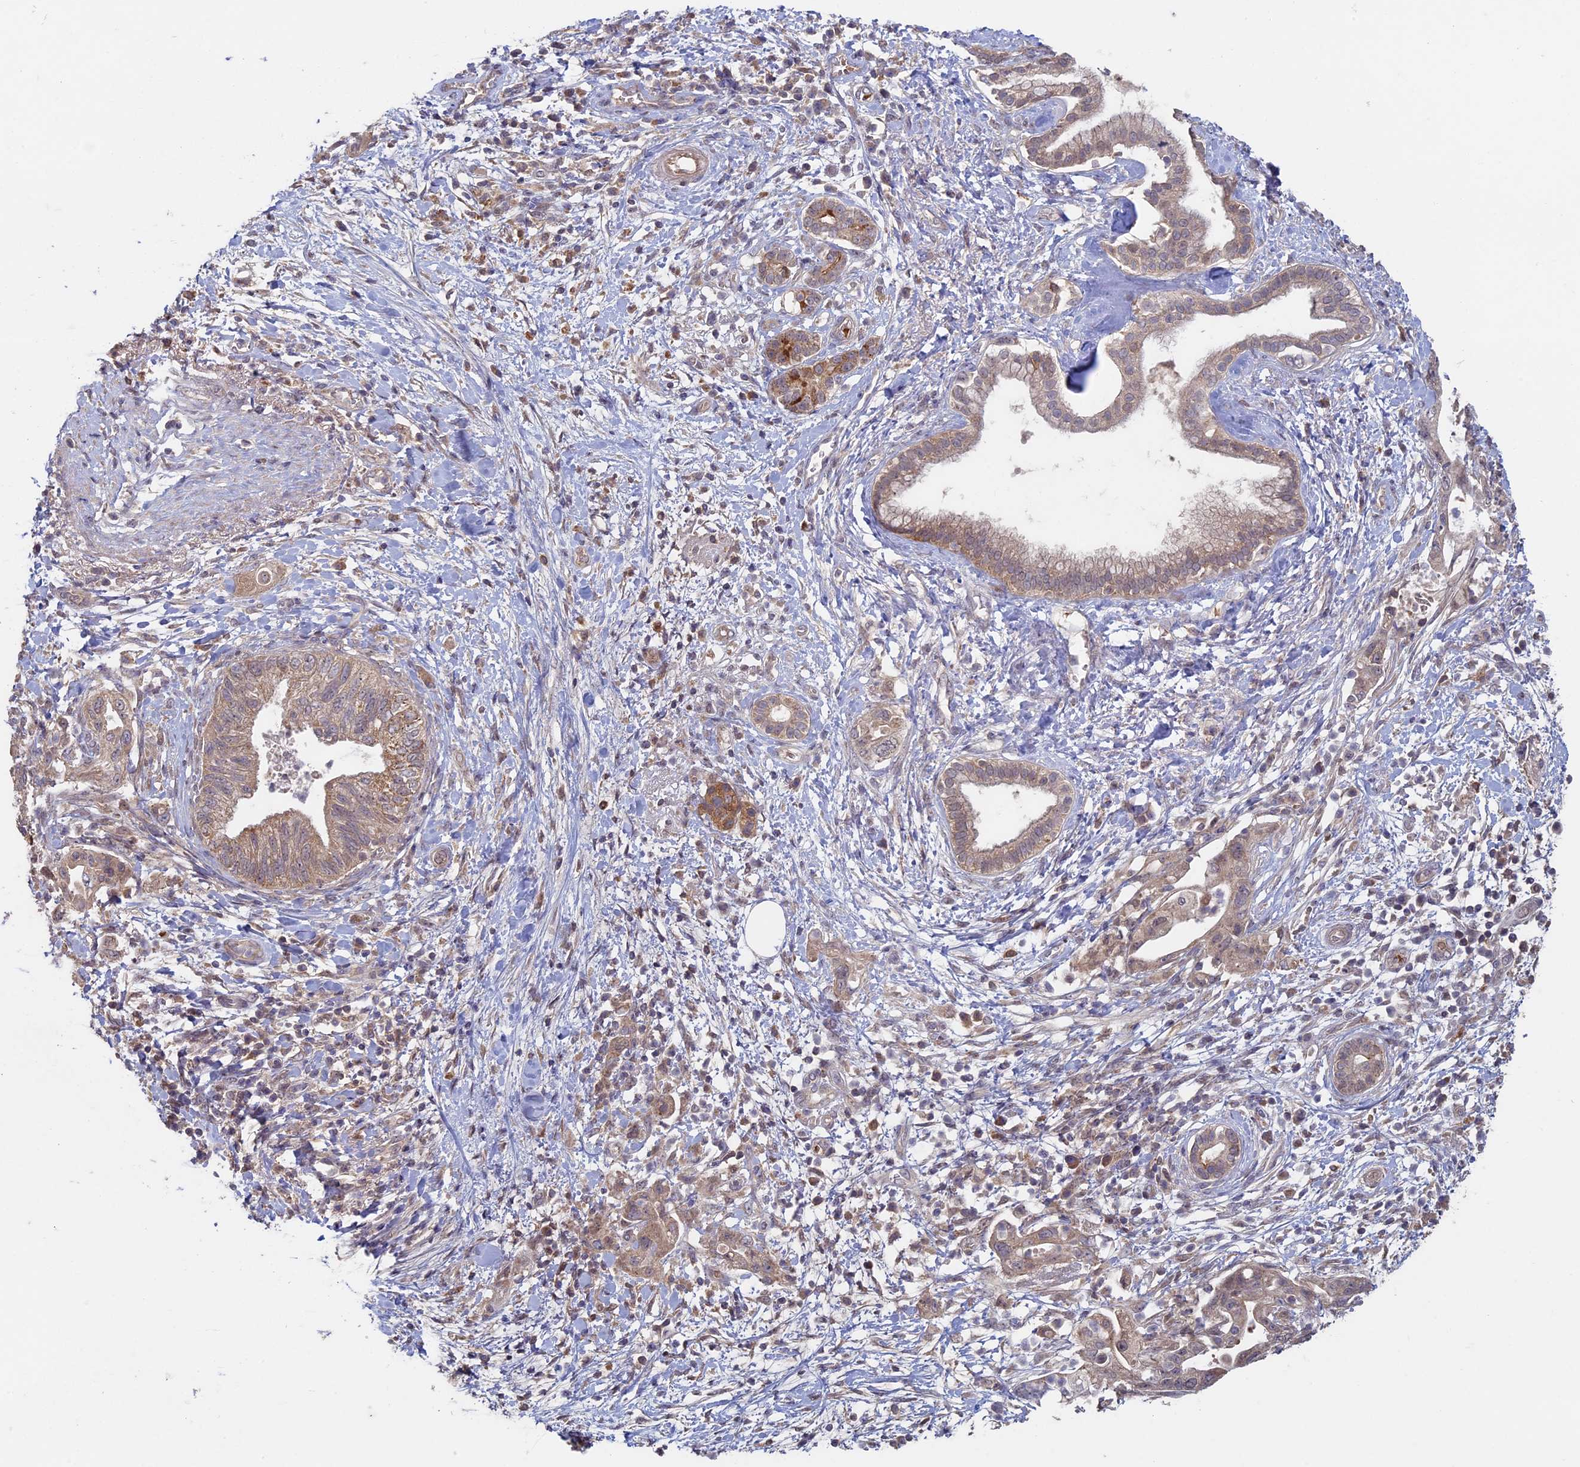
{"staining": {"intensity": "weak", "quantity": ">75%", "location": "cytoplasmic/membranous"}, "tissue": "pancreatic cancer", "cell_type": "Tumor cells", "image_type": "cancer", "snomed": [{"axis": "morphology", "description": "Adenocarcinoma, NOS"}, {"axis": "topography", "description": "Pancreas"}], "caption": "DAB (3,3'-diaminobenzidine) immunohistochemical staining of pancreatic adenocarcinoma shows weak cytoplasmic/membranous protein positivity in approximately >75% of tumor cells.", "gene": "RCCD1", "patient": {"sex": "female", "age": 73}}